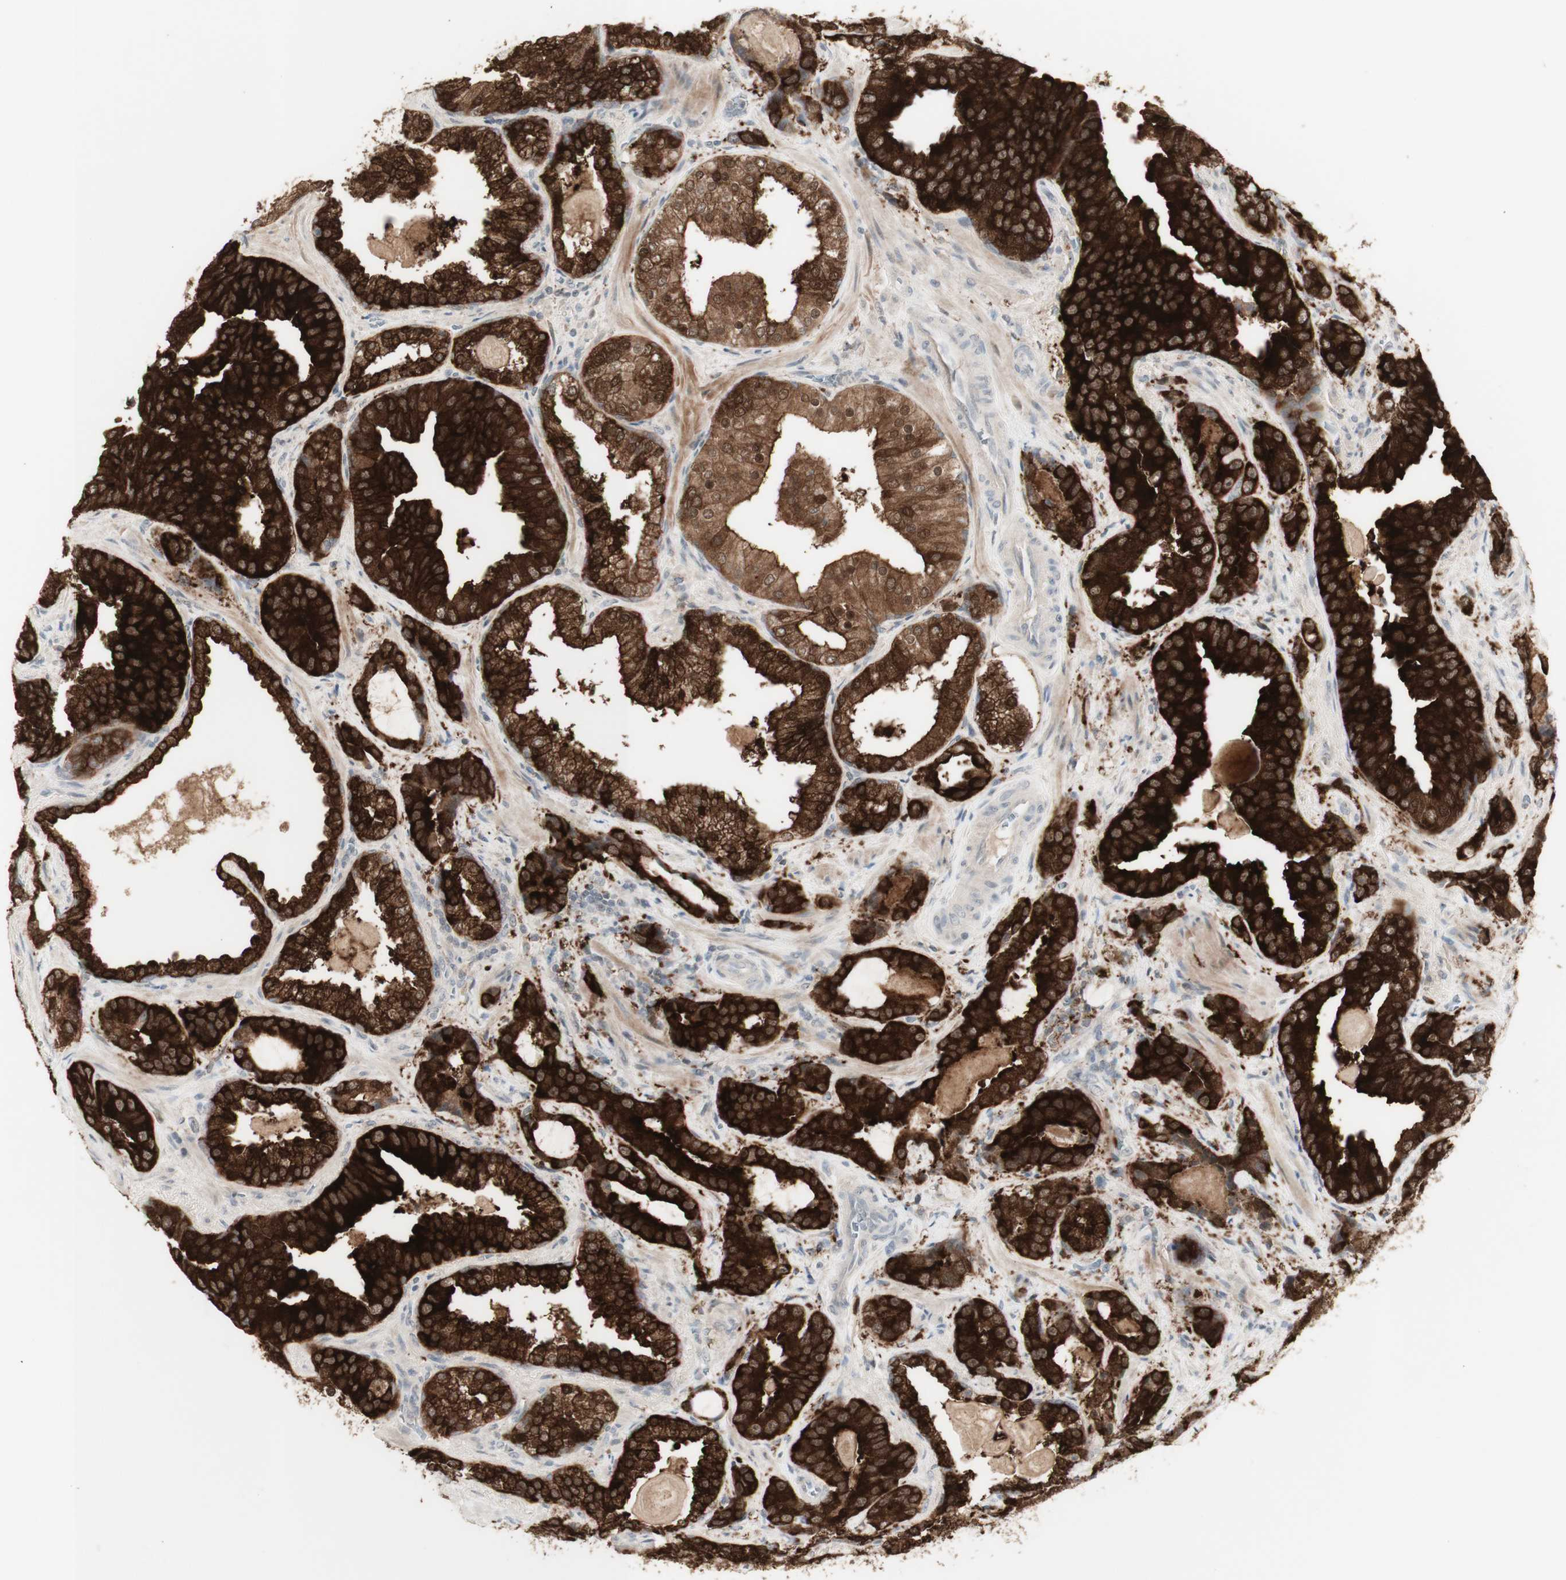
{"staining": {"intensity": "strong", "quantity": ">75%", "location": "cytoplasmic/membranous"}, "tissue": "prostate cancer", "cell_type": "Tumor cells", "image_type": "cancer", "snomed": [{"axis": "morphology", "description": "Adenocarcinoma, Low grade"}, {"axis": "topography", "description": "Prostate"}], "caption": "Protein staining exhibits strong cytoplasmic/membranous expression in approximately >75% of tumor cells in low-grade adenocarcinoma (prostate).", "gene": "C1orf116", "patient": {"sex": "male", "age": 60}}